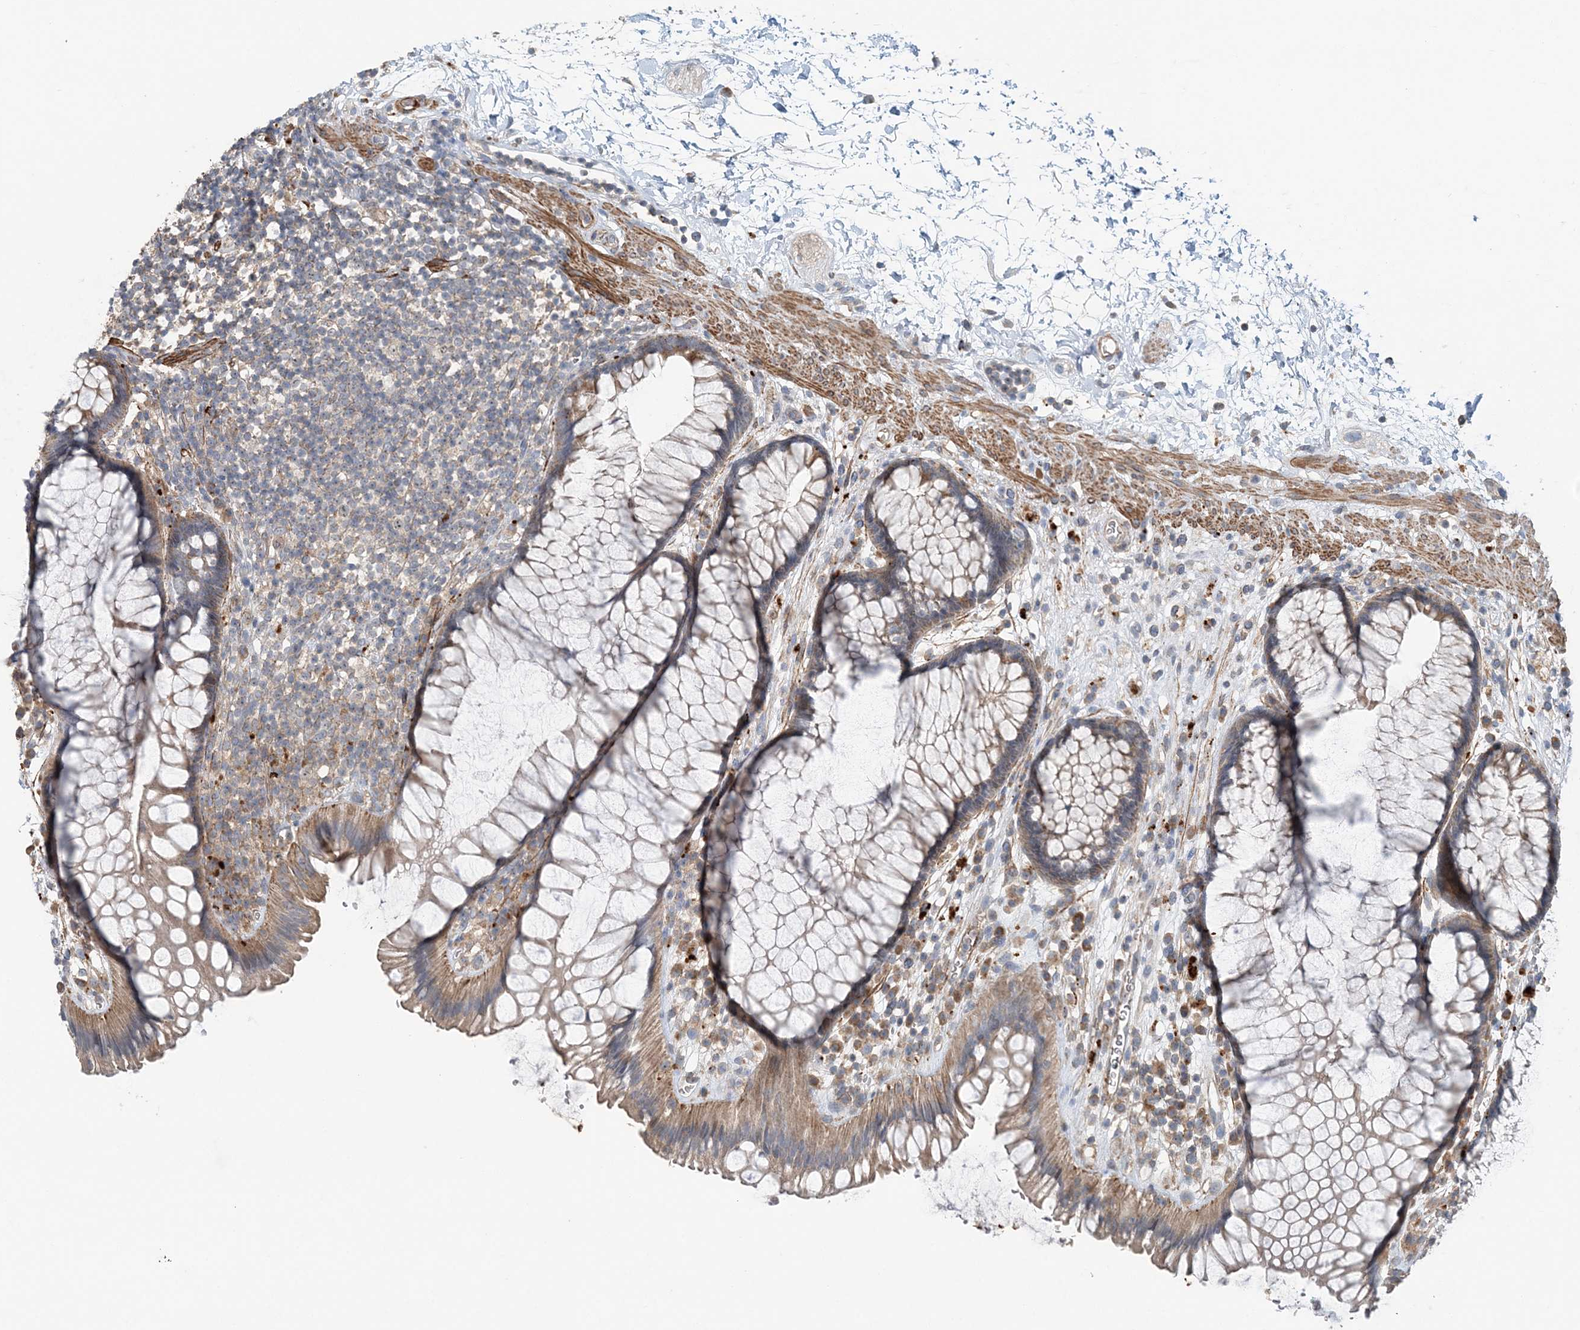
{"staining": {"intensity": "weak", "quantity": ">75%", "location": "cytoplasmic/membranous"}, "tissue": "rectum", "cell_type": "Glandular cells", "image_type": "normal", "snomed": [{"axis": "morphology", "description": "Normal tissue, NOS"}, {"axis": "topography", "description": "Rectum"}], "caption": "Weak cytoplasmic/membranous staining for a protein is appreciated in about >75% of glandular cells of unremarkable rectum using immunohistochemistry.", "gene": "TTI1", "patient": {"sex": "male", "age": 51}}